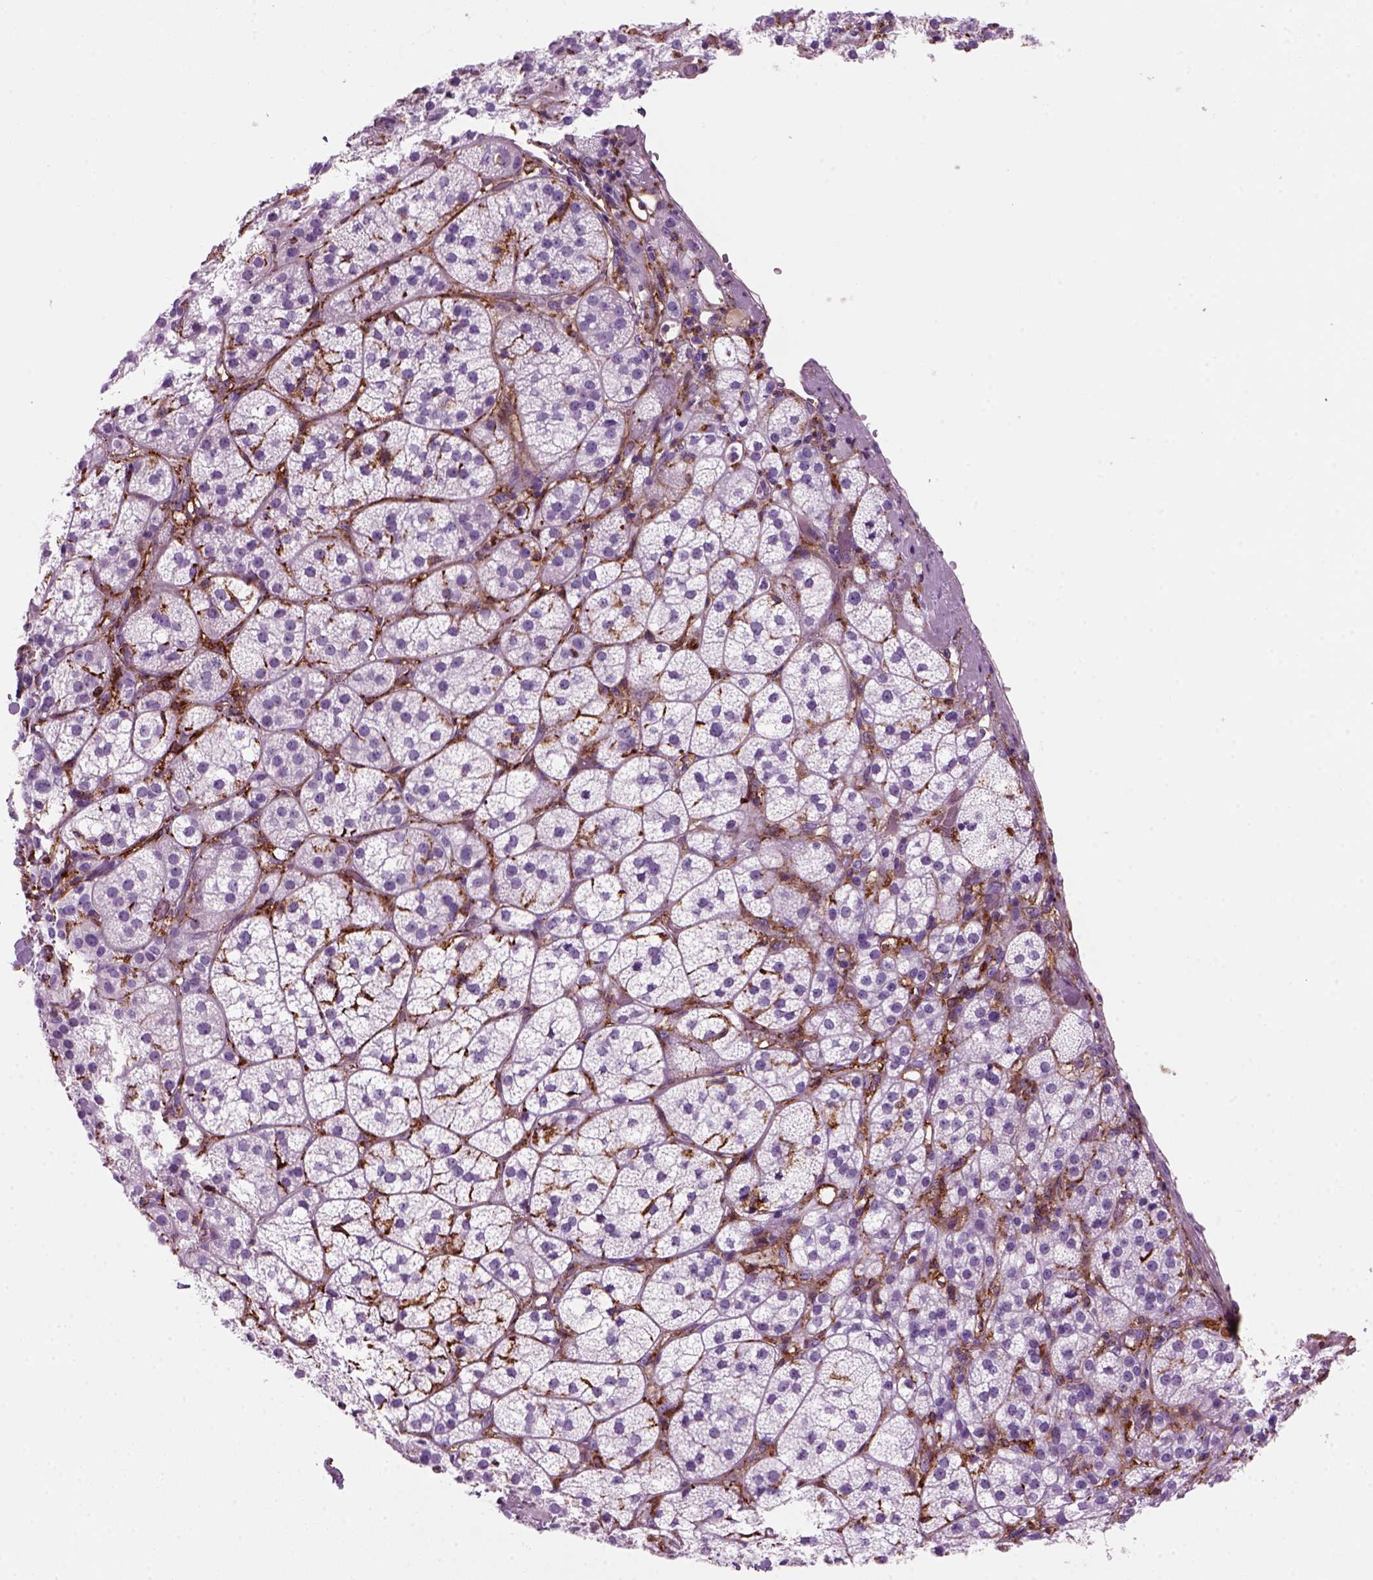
{"staining": {"intensity": "negative", "quantity": "none", "location": "none"}, "tissue": "adrenal gland", "cell_type": "Glandular cells", "image_type": "normal", "snomed": [{"axis": "morphology", "description": "Normal tissue, NOS"}, {"axis": "topography", "description": "Adrenal gland"}], "caption": "High power microscopy photomicrograph of an immunohistochemistry (IHC) histopathology image of benign adrenal gland, revealing no significant positivity in glandular cells.", "gene": "MARCKS", "patient": {"sex": "female", "age": 60}}